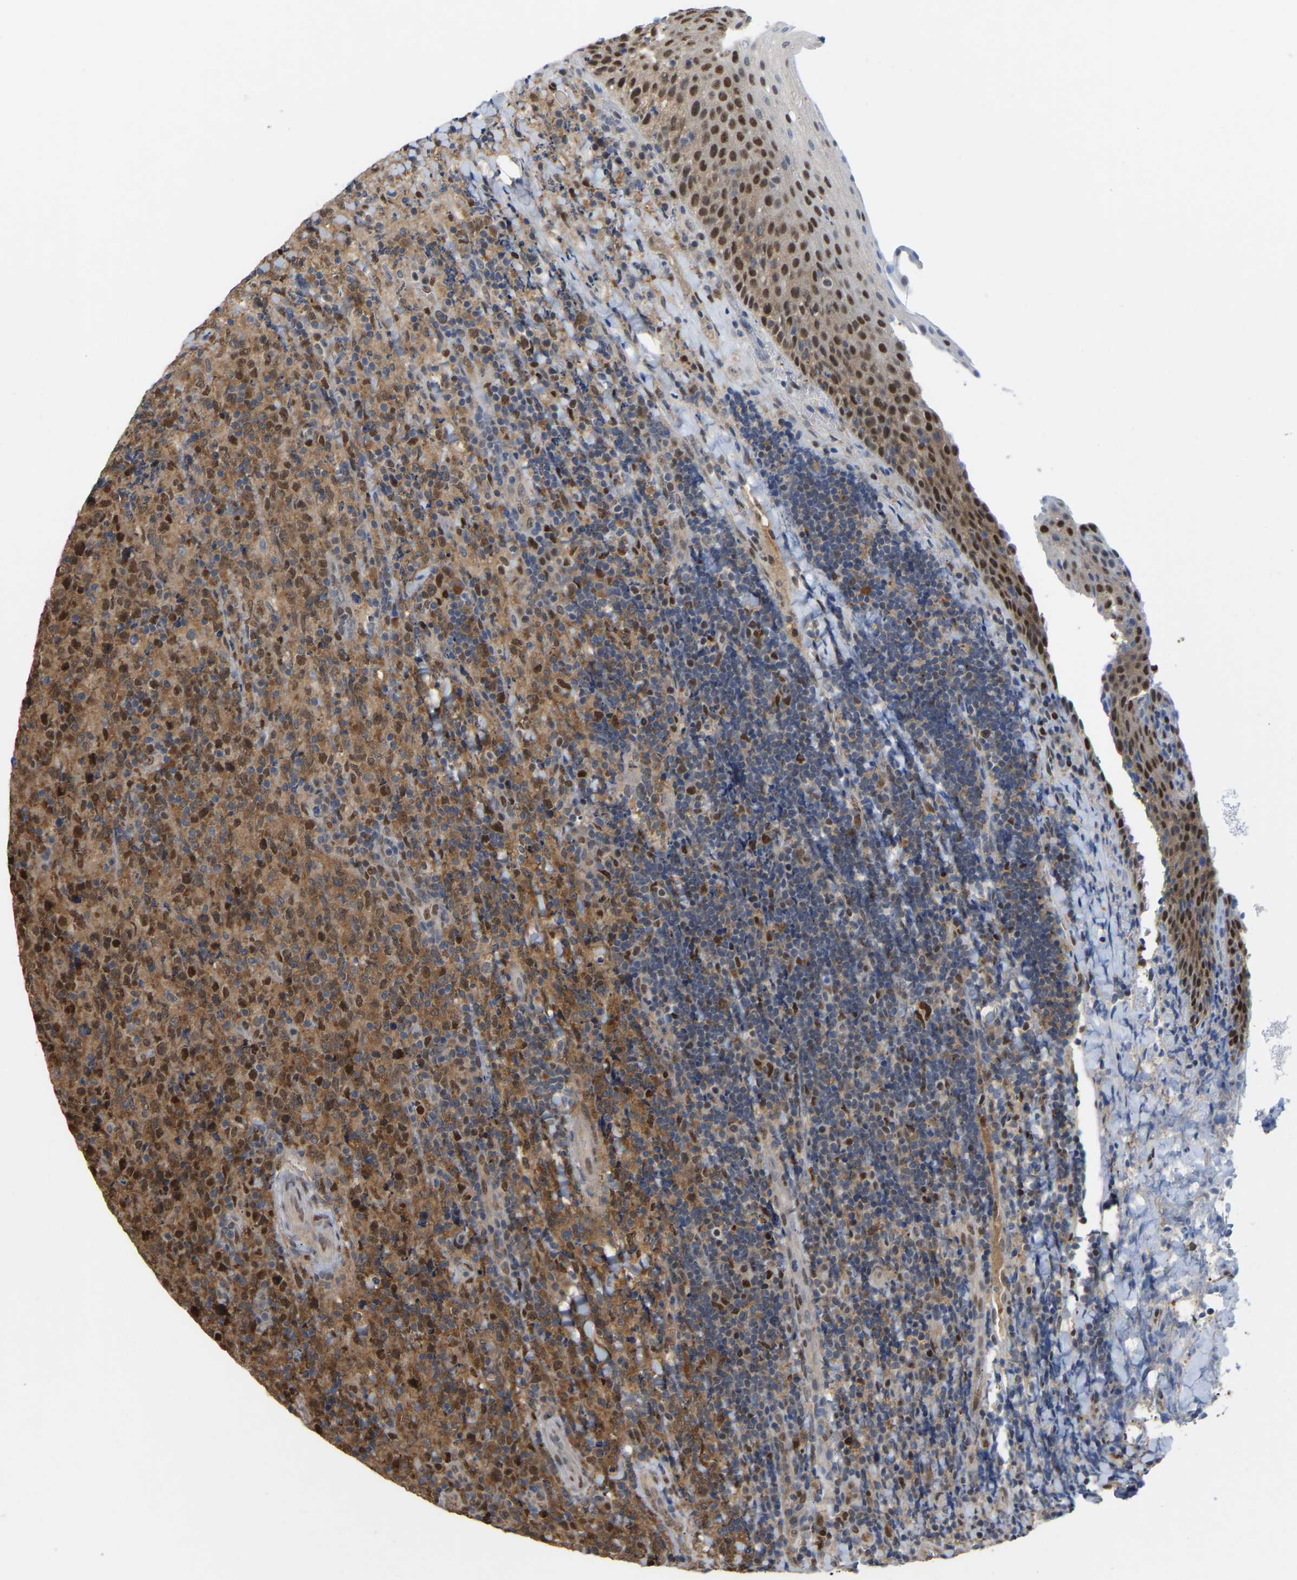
{"staining": {"intensity": "moderate", "quantity": "25%-75%", "location": "cytoplasmic/membranous,nuclear"}, "tissue": "lymphoma", "cell_type": "Tumor cells", "image_type": "cancer", "snomed": [{"axis": "morphology", "description": "Malignant lymphoma, non-Hodgkin's type, High grade"}, {"axis": "topography", "description": "Tonsil"}], "caption": "The photomicrograph shows a brown stain indicating the presence of a protein in the cytoplasmic/membranous and nuclear of tumor cells in malignant lymphoma, non-Hodgkin's type (high-grade).", "gene": "KLRG2", "patient": {"sex": "female", "age": 36}}